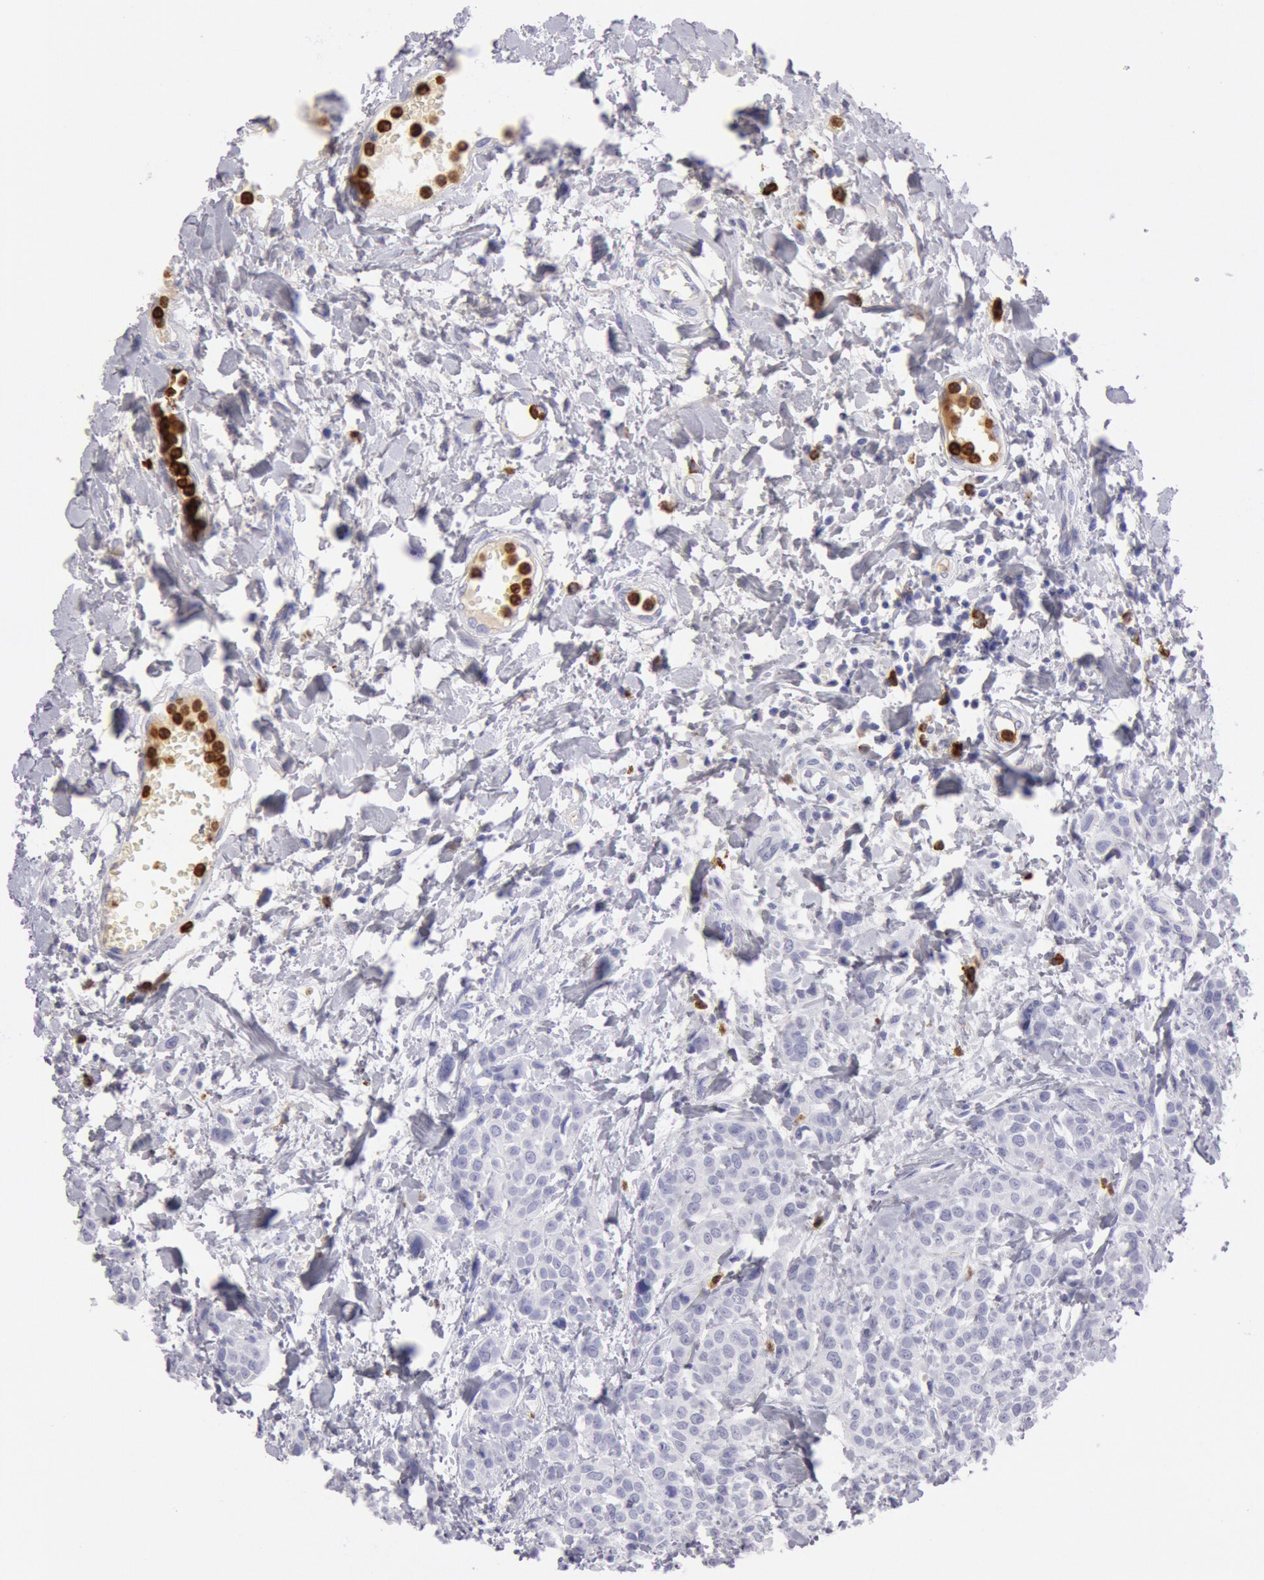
{"staining": {"intensity": "negative", "quantity": "none", "location": "none"}, "tissue": "urothelial cancer", "cell_type": "Tumor cells", "image_type": "cancer", "snomed": [{"axis": "morphology", "description": "Urothelial carcinoma, High grade"}, {"axis": "topography", "description": "Urinary bladder"}], "caption": "Protein analysis of high-grade urothelial carcinoma displays no significant expression in tumor cells.", "gene": "FCN1", "patient": {"sex": "male", "age": 56}}